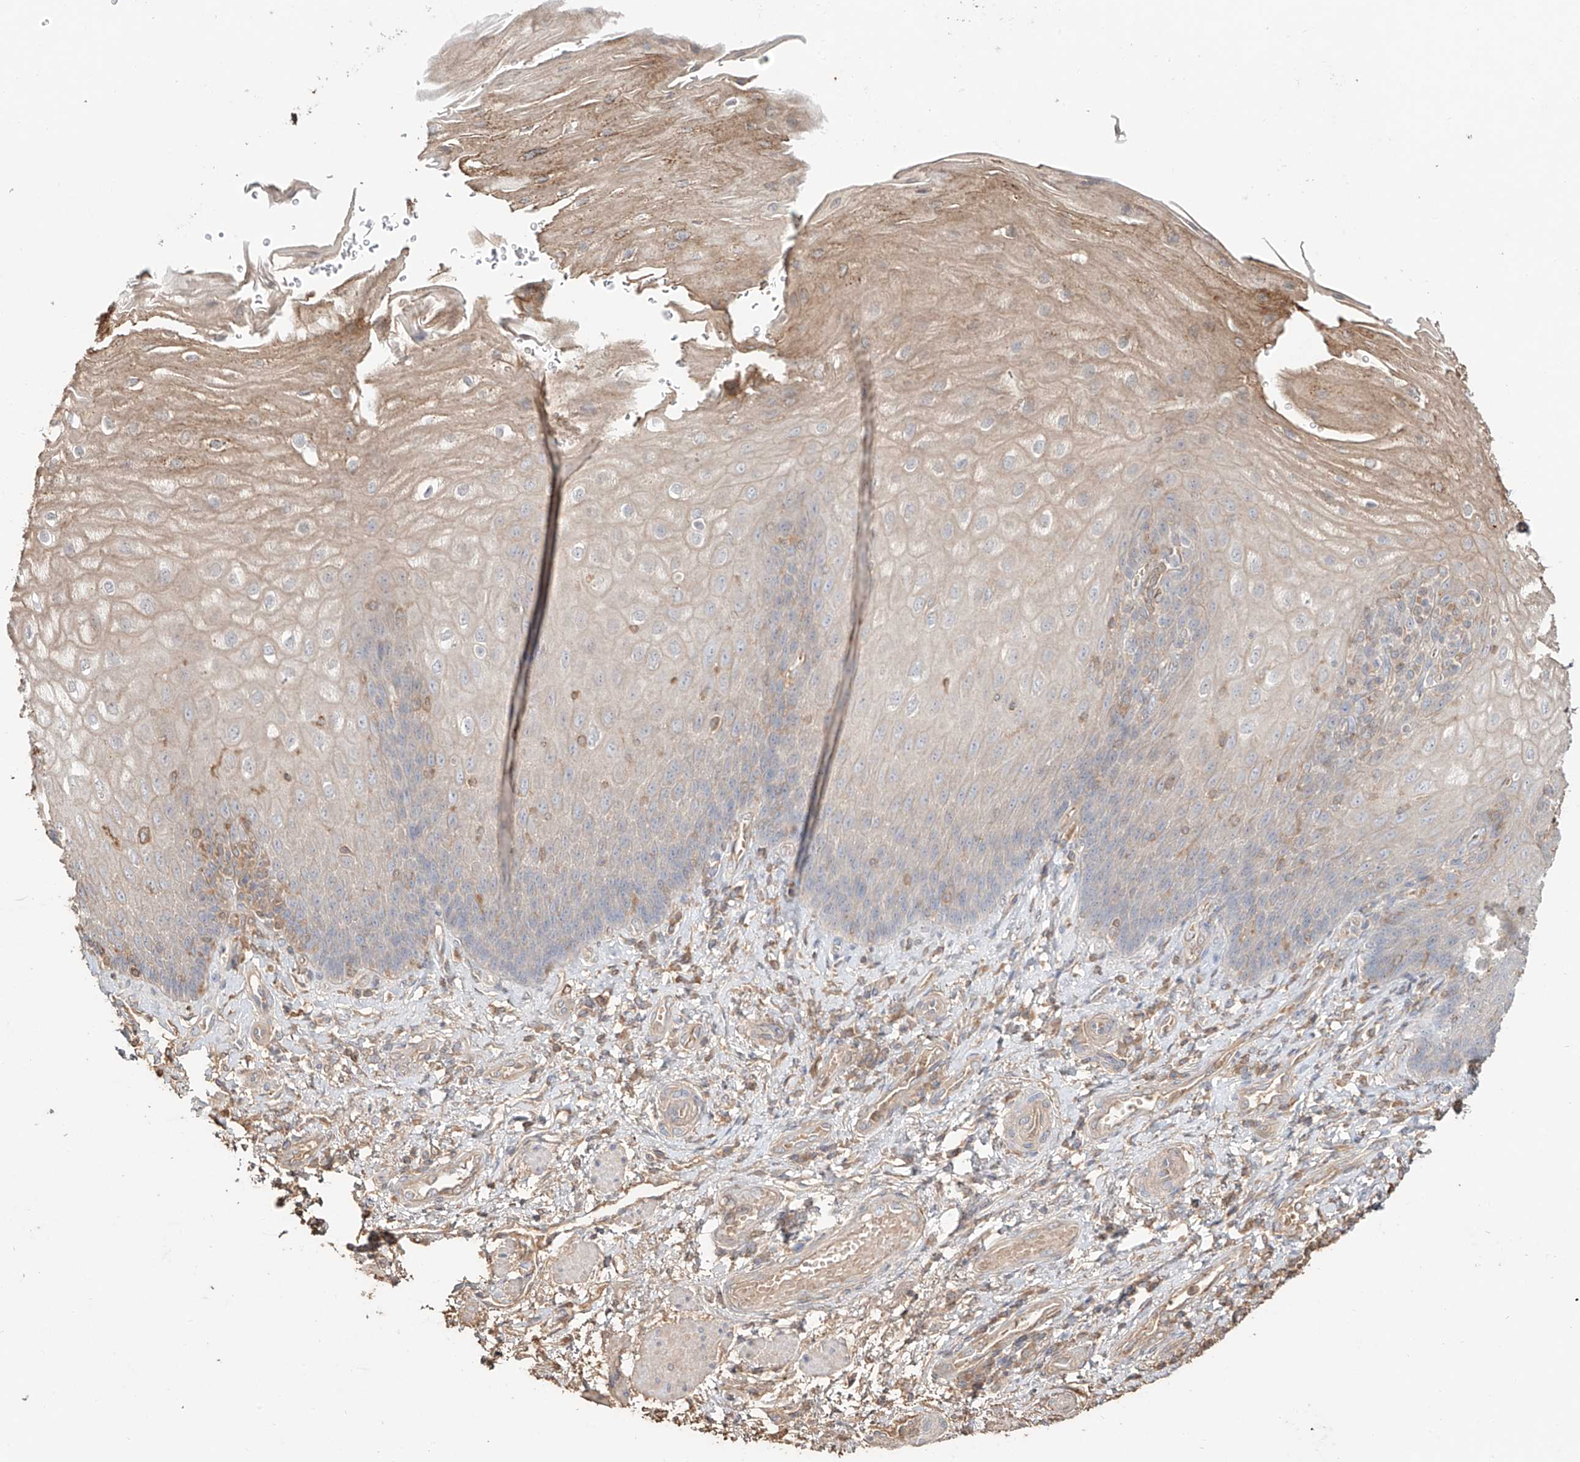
{"staining": {"intensity": "strong", "quantity": "<25%", "location": "cytoplasmic/membranous"}, "tissue": "esophagus", "cell_type": "Squamous epithelial cells", "image_type": "normal", "snomed": [{"axis": "morphology", "description": "Normal tissue, NOS"}, {"axis": "topography", "description": "Esophagus"}], "caption": "A histopathology image of human esophagus stained for a protein shows strong cytoplasmic/membranous brown staining in squamous epithelial cells. (DAB (3,3'-diaminobenzidine) IHC with brightfield microscopy, high magnification).", "gene": "ERO1A", "patient": {"sex": "male", "age": 54}}